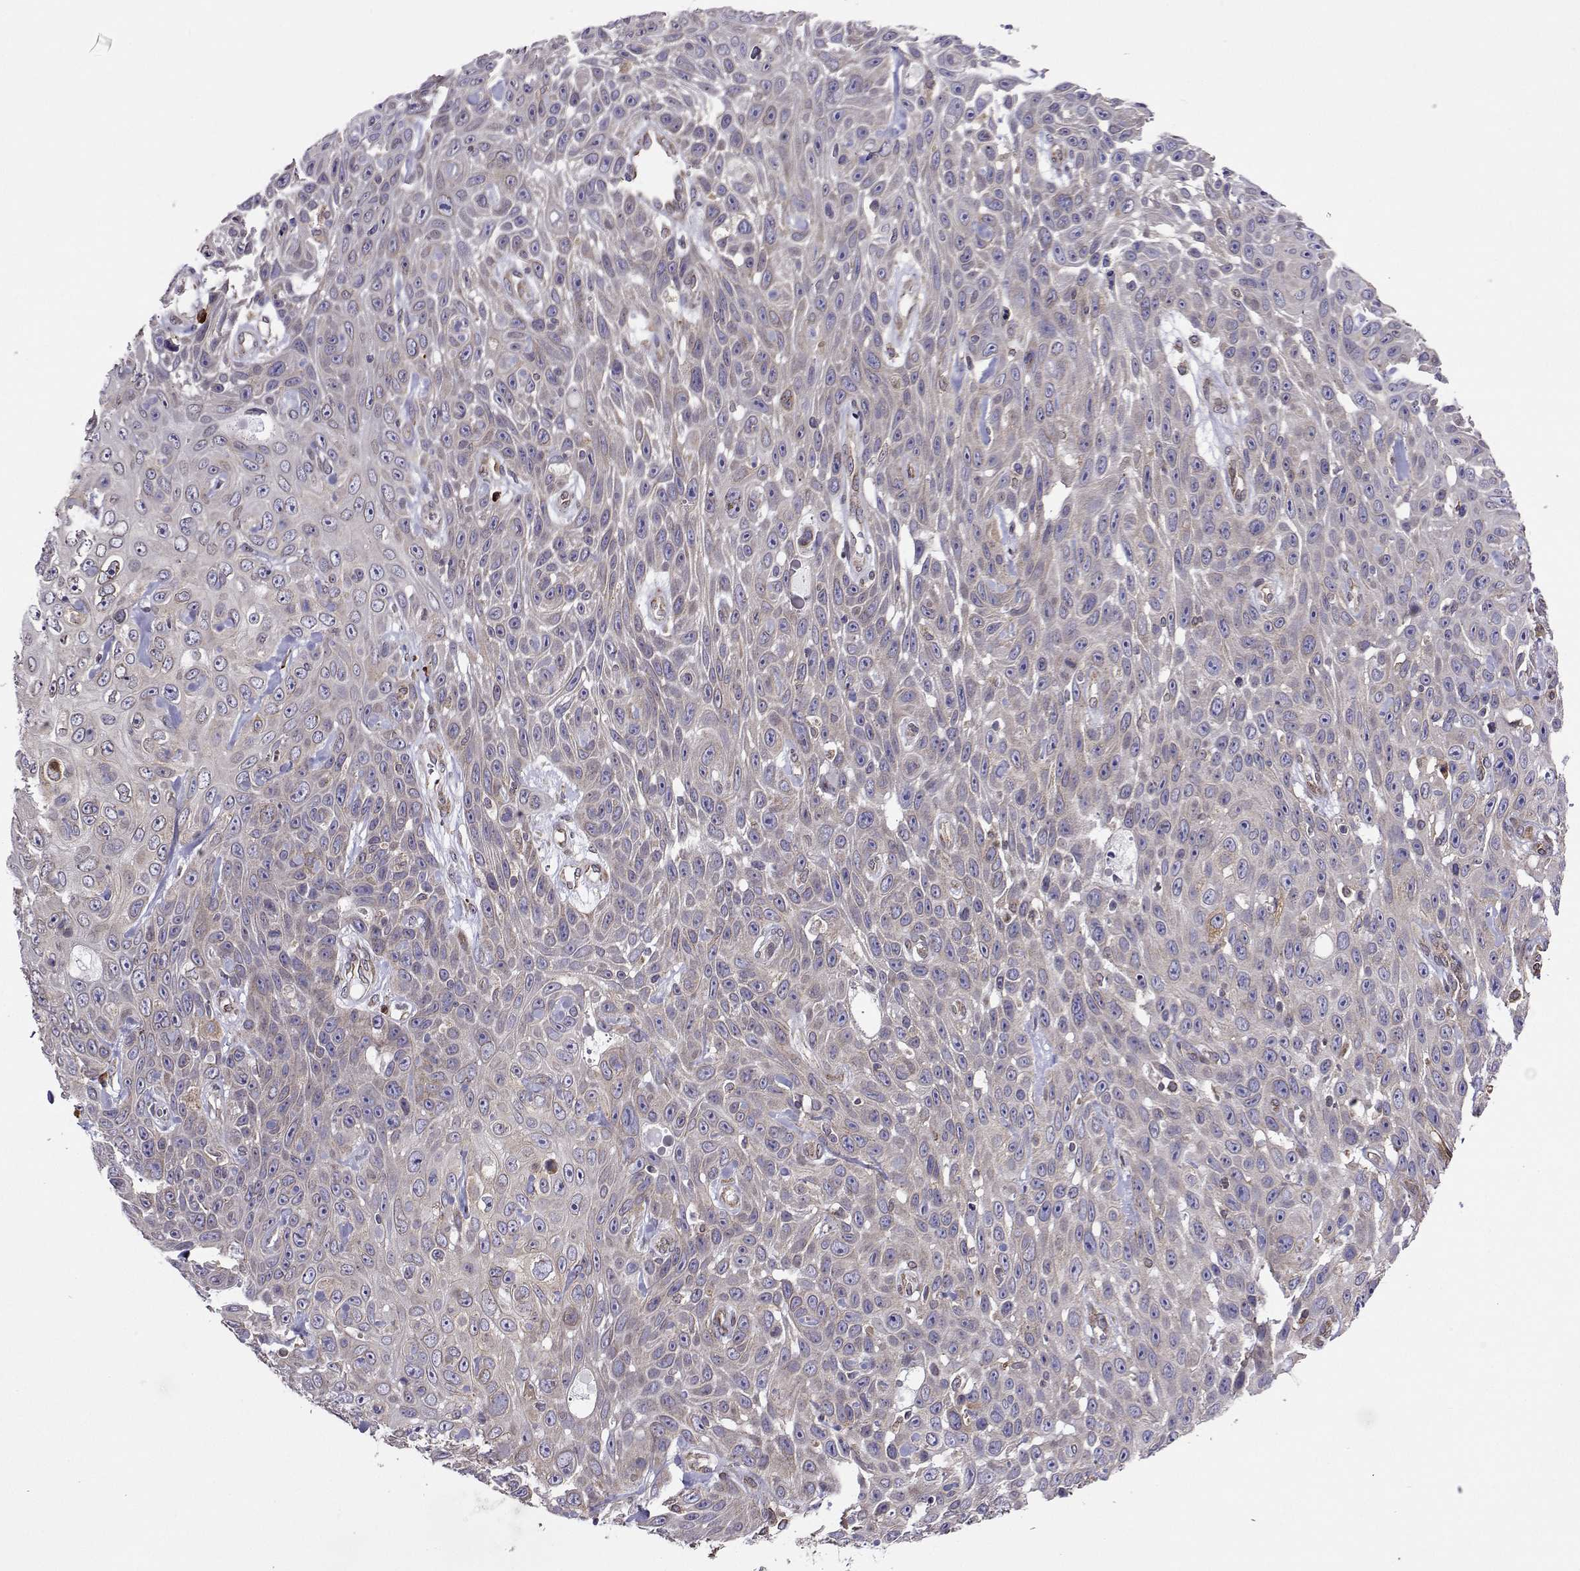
{"staining": {"intensity": "negative", "quantity": "none", "location": "none"}, "tissue": "skin cancer", "cell_type": "Tumor cells", "image_type": "cancer", "snomed": [{"axis": "morphology", "description": "Squamous cell carcinoma, NOS"}, {"axis": "topography", "description": "Skin"}], "caption": "There is no significant staining in tumor cells of skin squamous cell carcinoma.", "gene": "PGRMC2", "patient": {"sex": "male", "age": 82}}